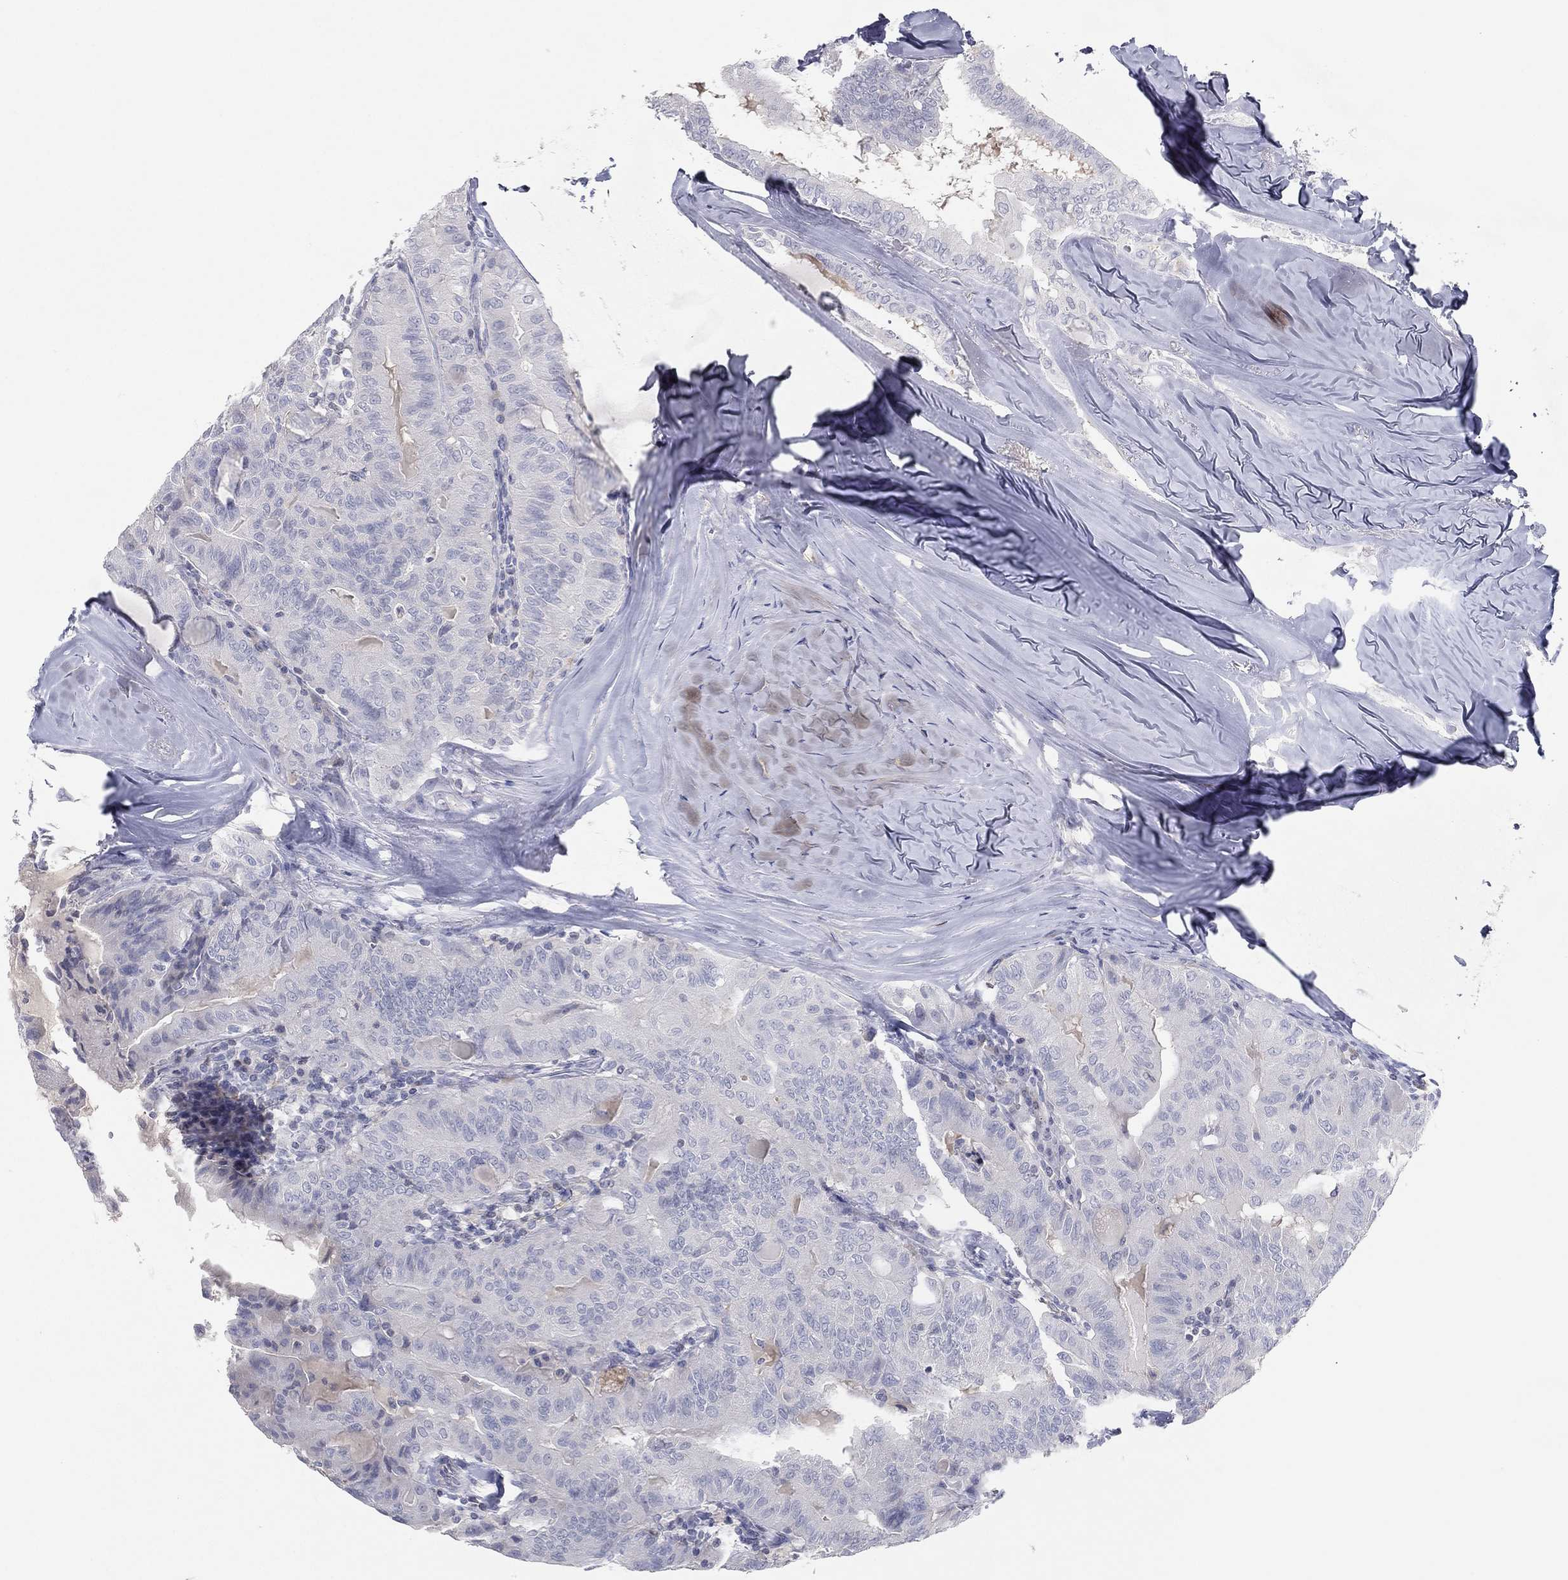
{"staining": {"intensity": "negative", "quantity": "none", "location": "none"}, "tissue": "thyroid cancer", "cell_type": "Tumor cells", "image_type": "cancer", "snomed": [{"axis": "morphology", "description": "Papillary adenocarcinoma, NOS"}, {"axis": "topography", "description": "Thyroid gland"}], "caption": "Protein analysis of thyroid cancer reveals no significant staining in tumor cells.", "gene": "CPT1B", "patient": {"sex": "female", "age": 68}}